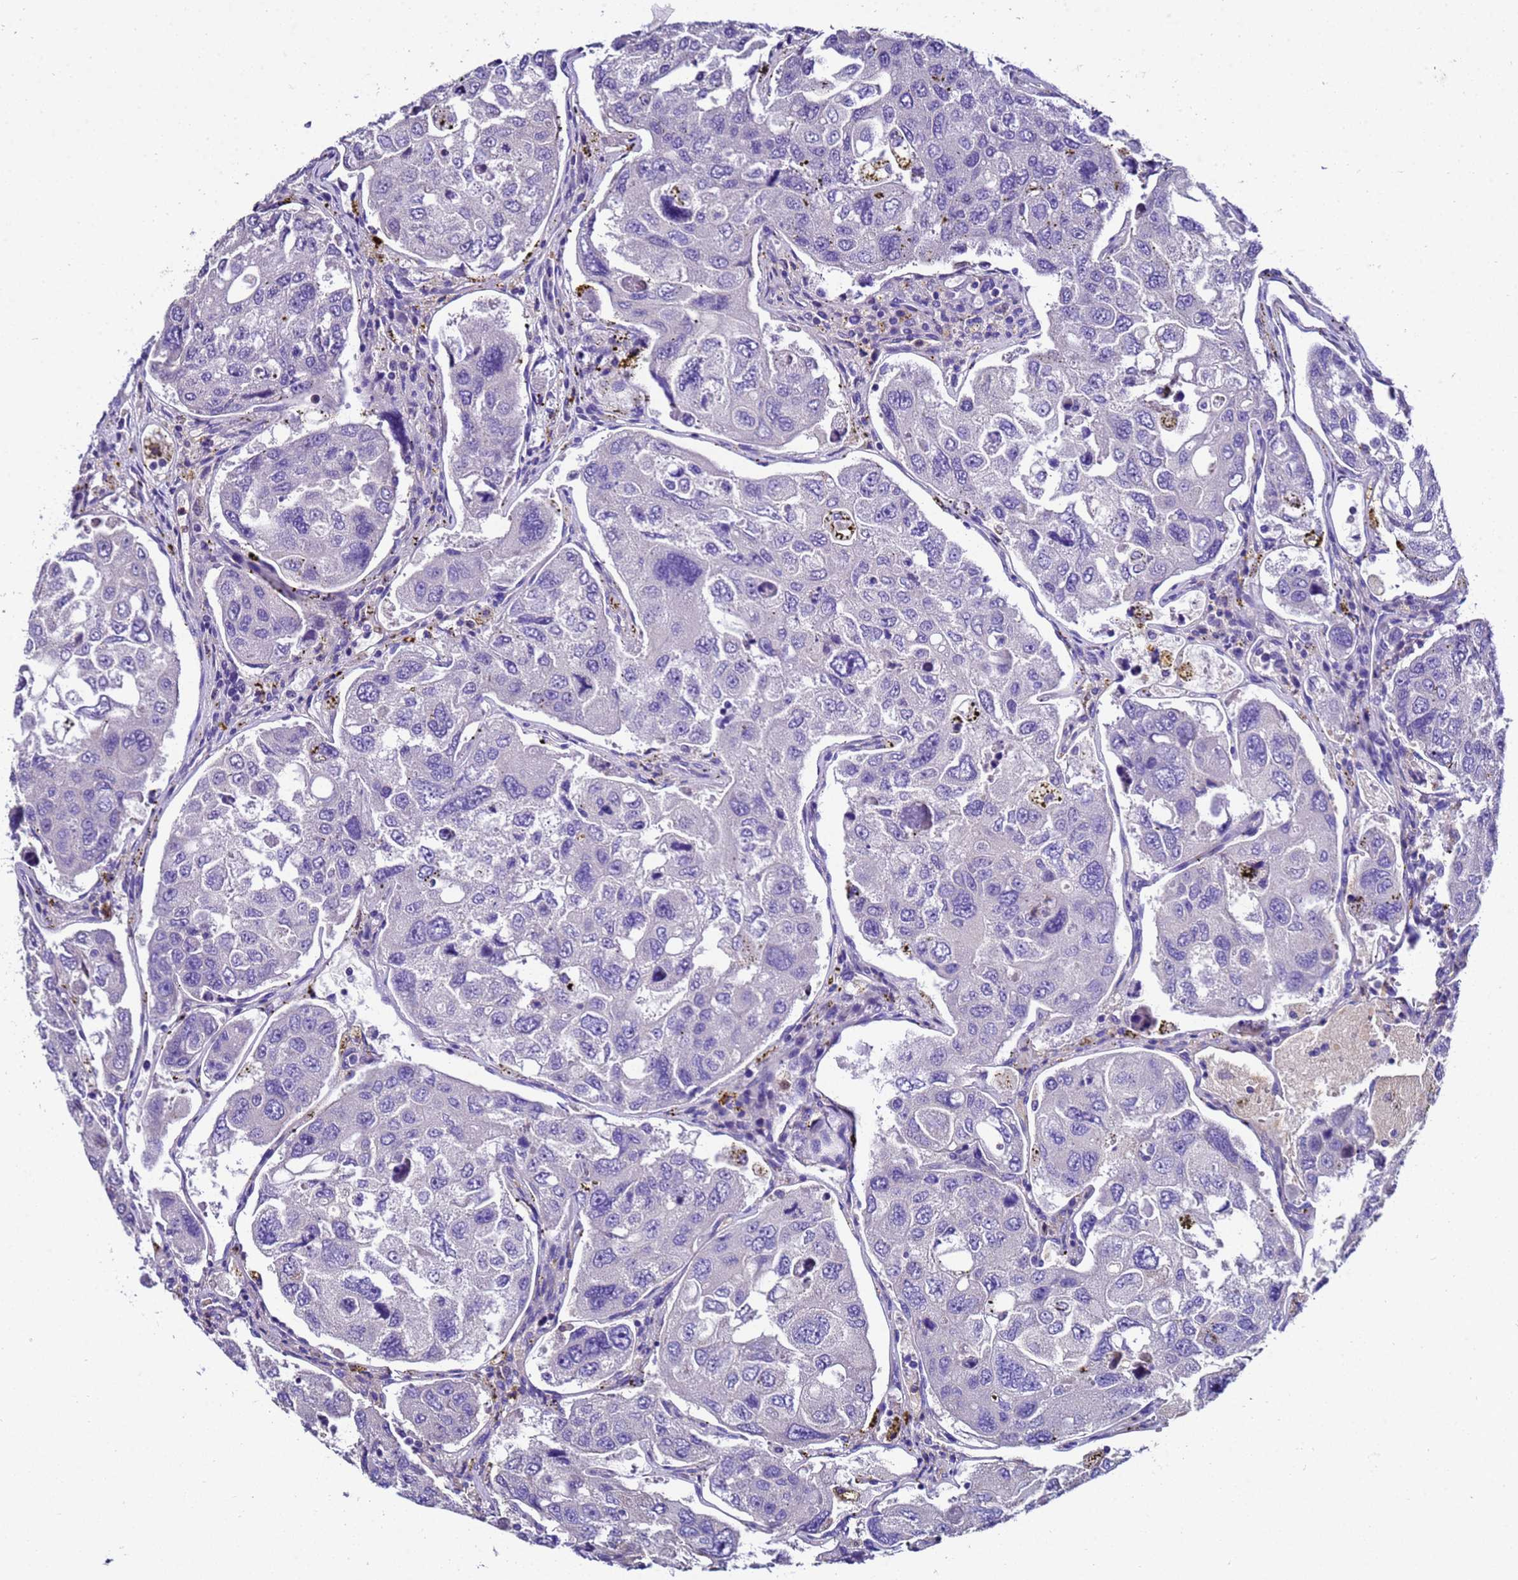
{"staining": {"intensity": "negative", "quantity": "none", "location": "none"}, "tissue": "urothelial cancer", "cell_type": "Tumor cells", "image_type": "cancer", "snomed": [{"axis": "morphology", "description": "Urothelial carcinoma, High grade"}, {"axis": "topography", "description": "Lymph node"}, {"axis": "topography", "description": "Urinary bladder"}], "caption": "DAB (3,3'-diaminobenzidine) immunohistochemical staining of human urothelial cancer demonstrates no significant expression in tumor cells.", "gene": "UGT2A1", "patient": {"sex": "male", "age": 51}}